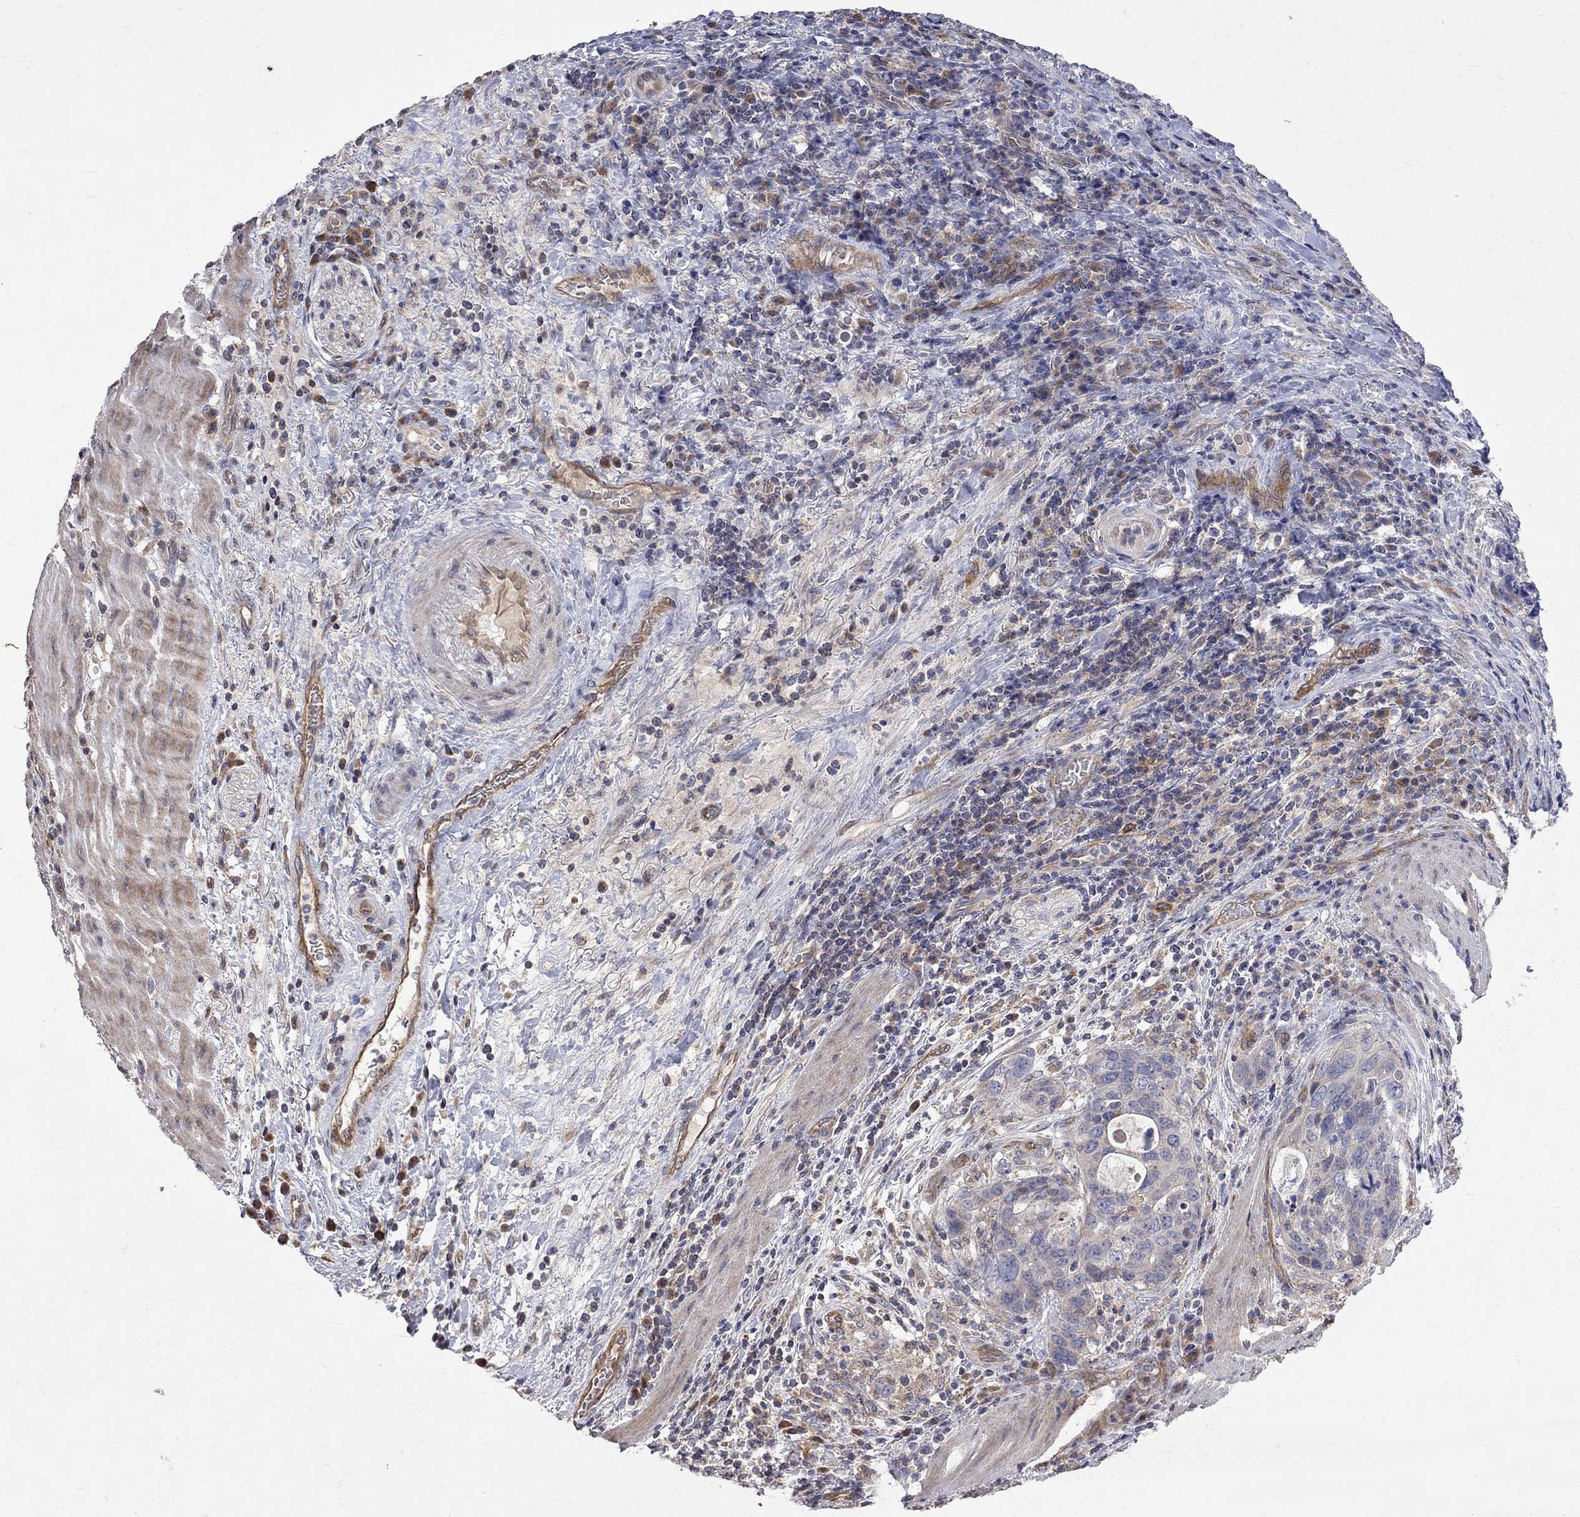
{"staining": {"intensity": "negative", "quantity": "none", "location": "none"}, "tissue": "stomach cancer", "cell_type": "Tumor cells", "image_type": "cancer", "snomed": [{"axis": "morphology", "description": "Adenocarcinoma, NOS"}, {"axis": "topography", "description": "Stomach"}], "caption": "A photomicrograph of human adenocarcinoma (stomach) is negative for staining in tumor cells.", "gene": "ABI3", "patient": {"sex": "male", "age": 54}}